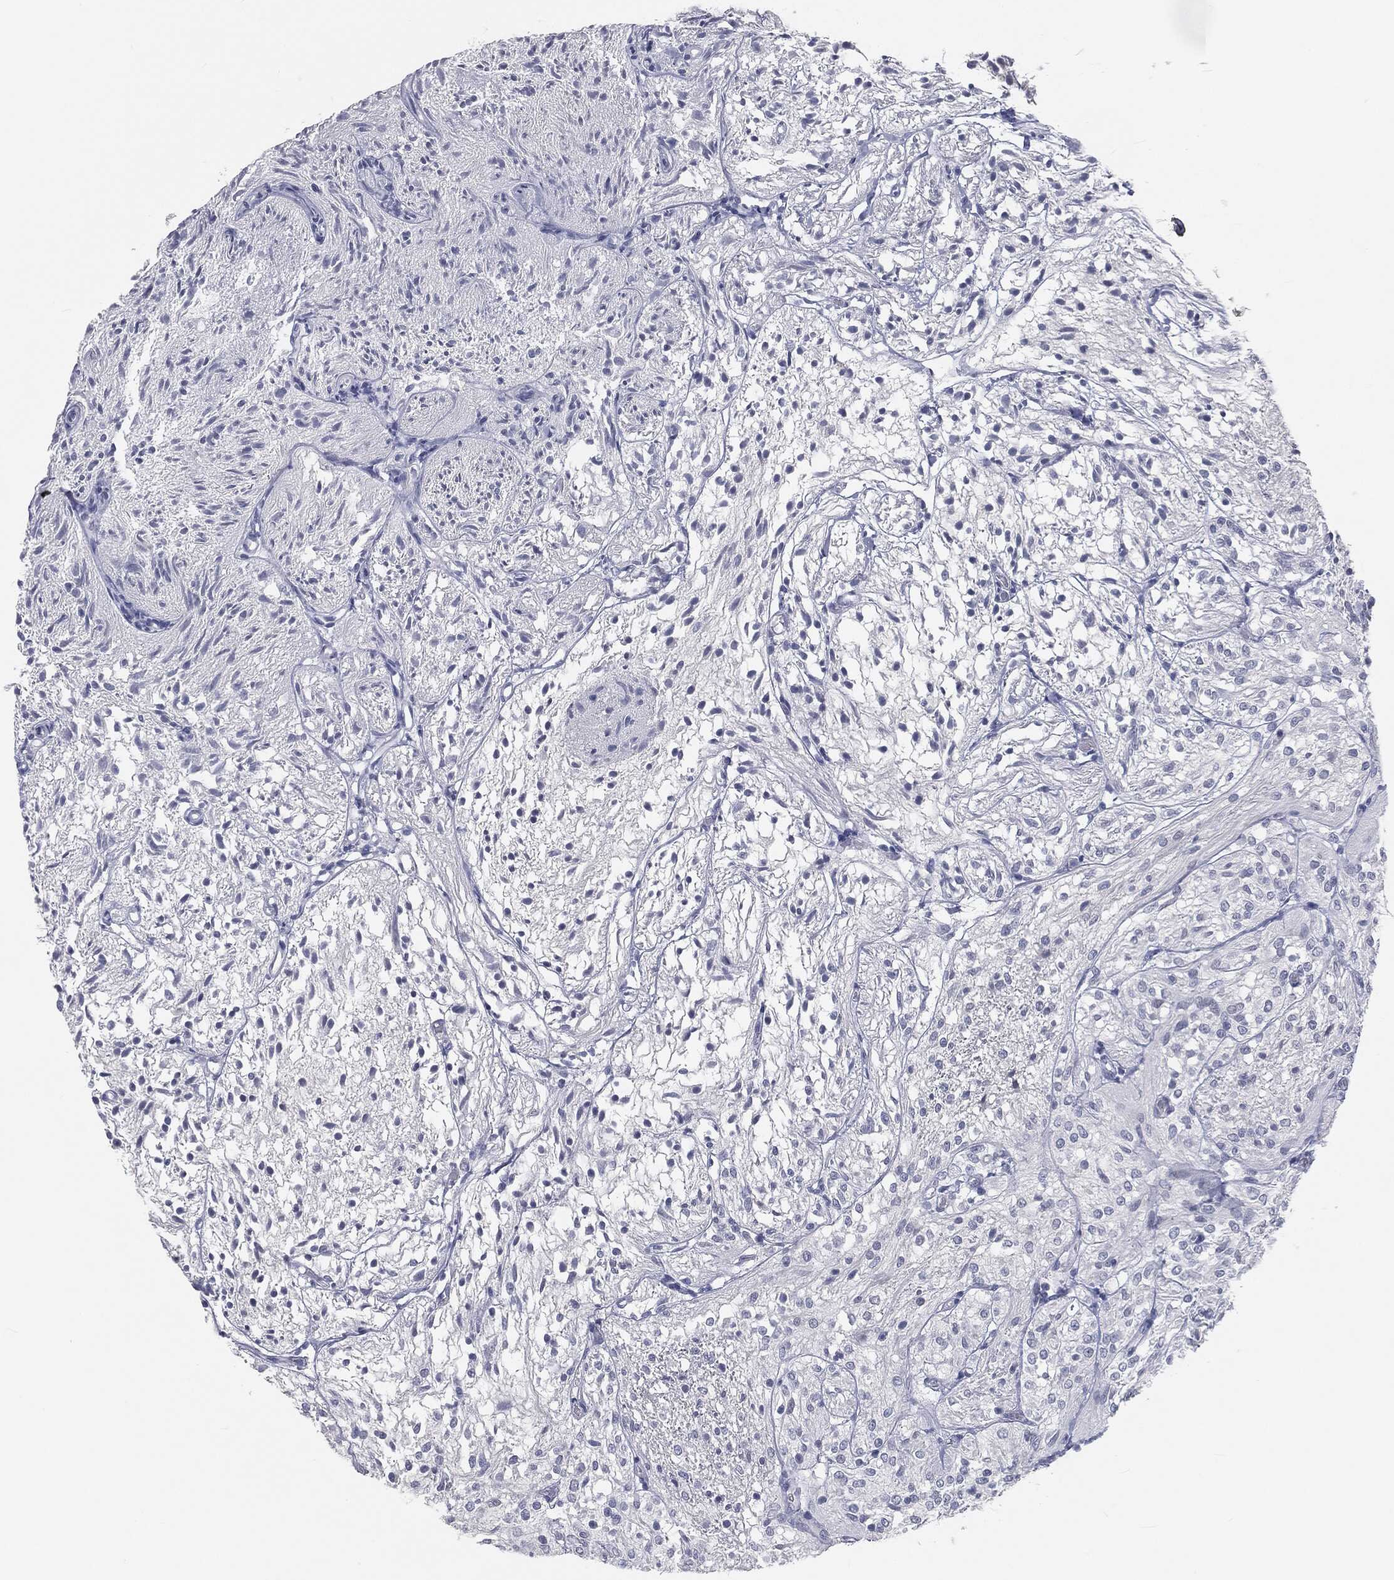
{"staining": {"intensity": "negative", "quantity": "none", "location": "none"}, "tissue": "glioma", "cell_type": "Tumor cells", "image_type": "cancer", "snomed": [{"axis": "morphology", "description": "Glioma, malignant, Low grade"}, {"axis": "topography", "description": "Brain"}], "caption": "DAB (3,3'-diaminobenzidine) immunohistochemical staining of glioma displays no significant expression in tumor cells. (Stains: DAB immunohistochemistry with hematoxylin counter stain, Microscopy: brightfield microscopy at high magnification).", "gene": "PRAME", "patient": {"sex": "male", "age": 3}}